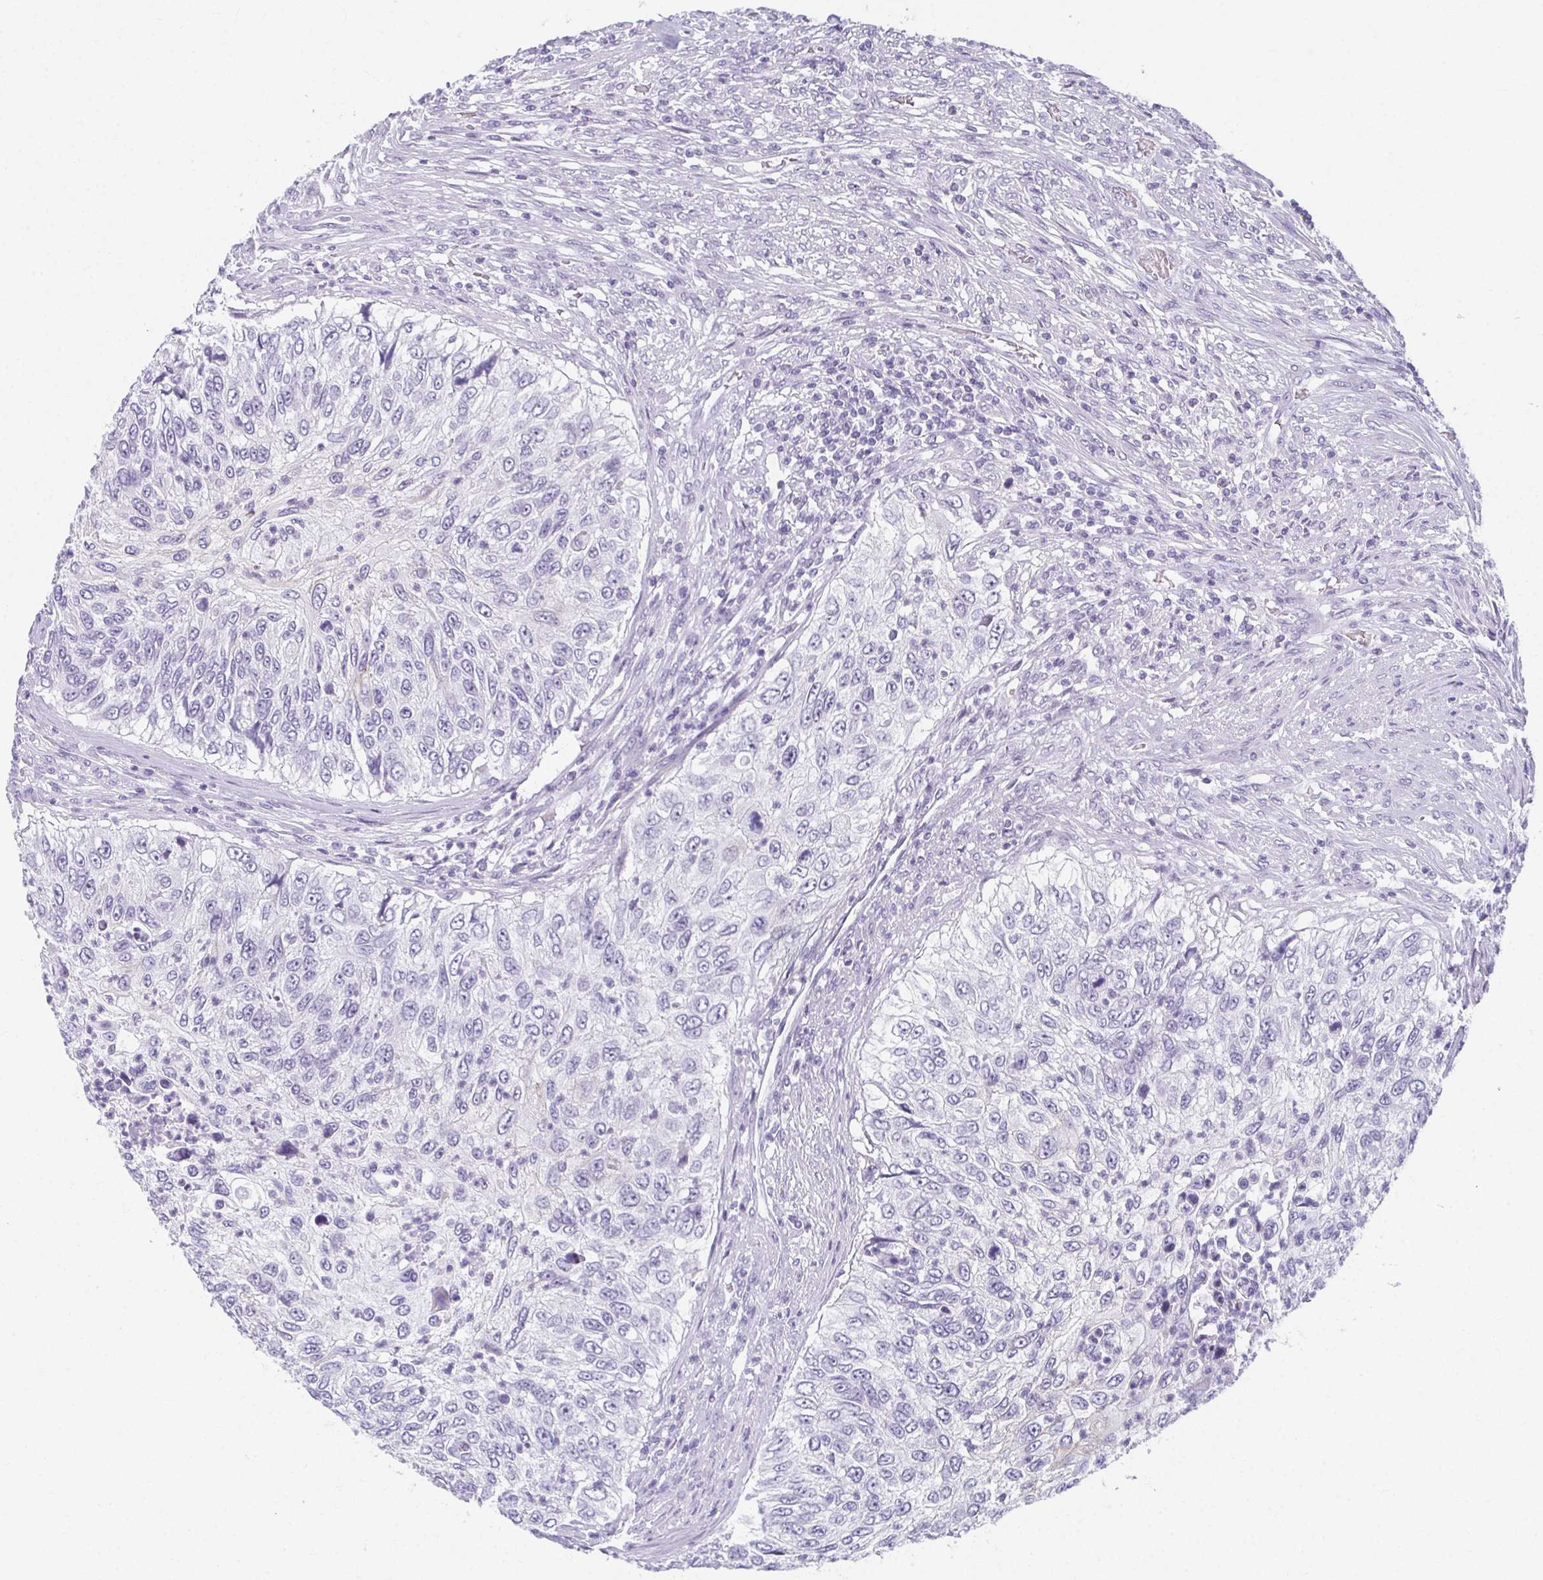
{"staining": {"intensity": "negative", "quantity": "none", "location": "none"}, "tissue": "urothelial cancer", "cell_type": "Tumor cells", "image_type": "cancer", "snomed": [{"axis": "morphology", "description": "Urothelial carcinoma, High grade"}, {"axis": "topography", "description": "Urinary bladder"}], "caption": "IHC photomicrograph of urothelial cancer stained for a protein (brown), which exhibits no staining in tumor cells. (DAB immunohistochemistry, high magnification).", "gene": "MOBP", "patient": {"sex": "female", "age": 60}}